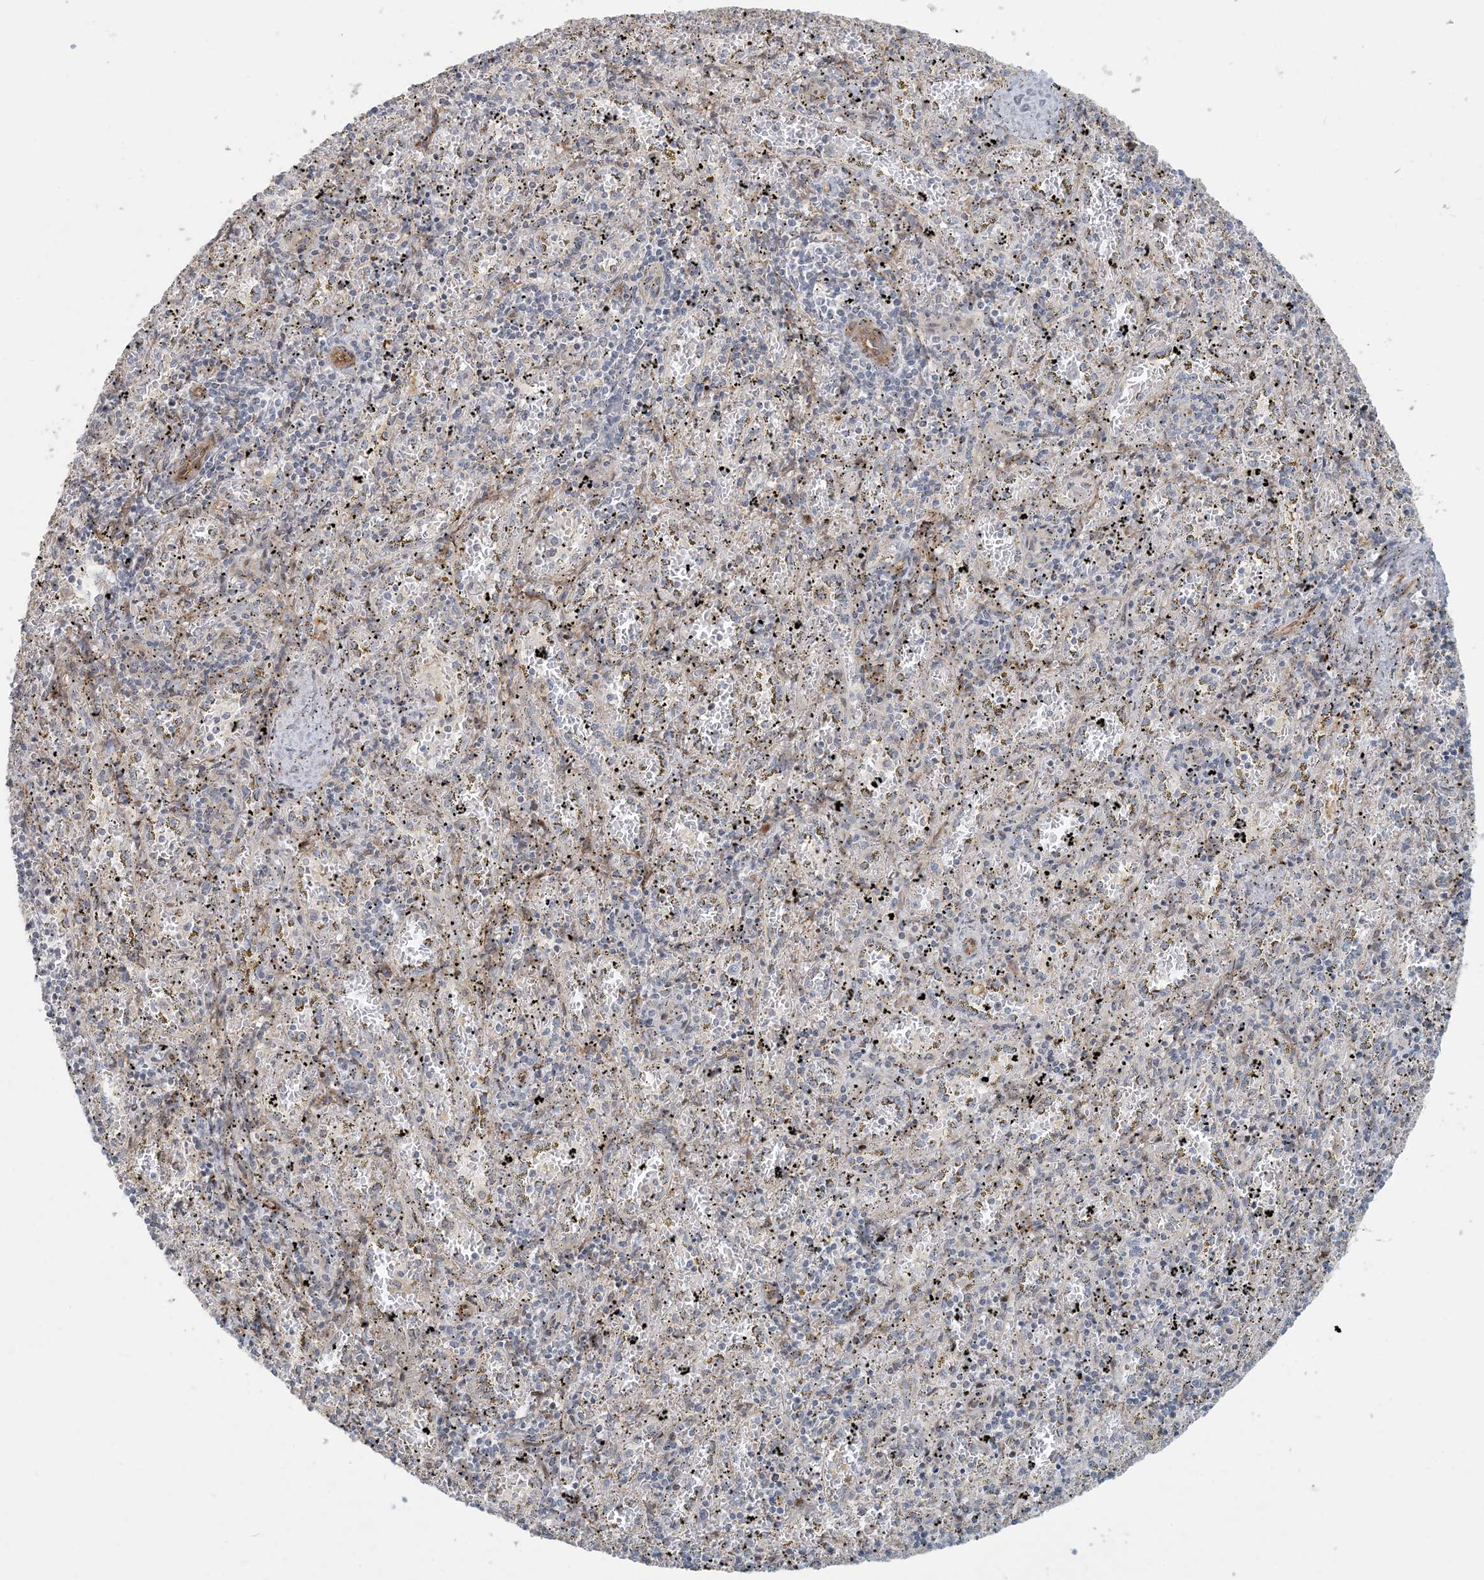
{"staining": {"intensity": "negative", "quantity": "none", "location": "none"}, "tissue": "spleen", "cell_type": "Cells in red pulp", "image_type": "normal", "snomed": [{"axis": "morphology", "description": "Normal tissue, NOS"}, {"axis": "topography", "description": "Spleen"}], "caption": "The photomicrograph demonstrates no significant positivity in cells in red pulp of spleen.", "gene": "BCORL1", "patient": {"sex": "male", "age": 11}}